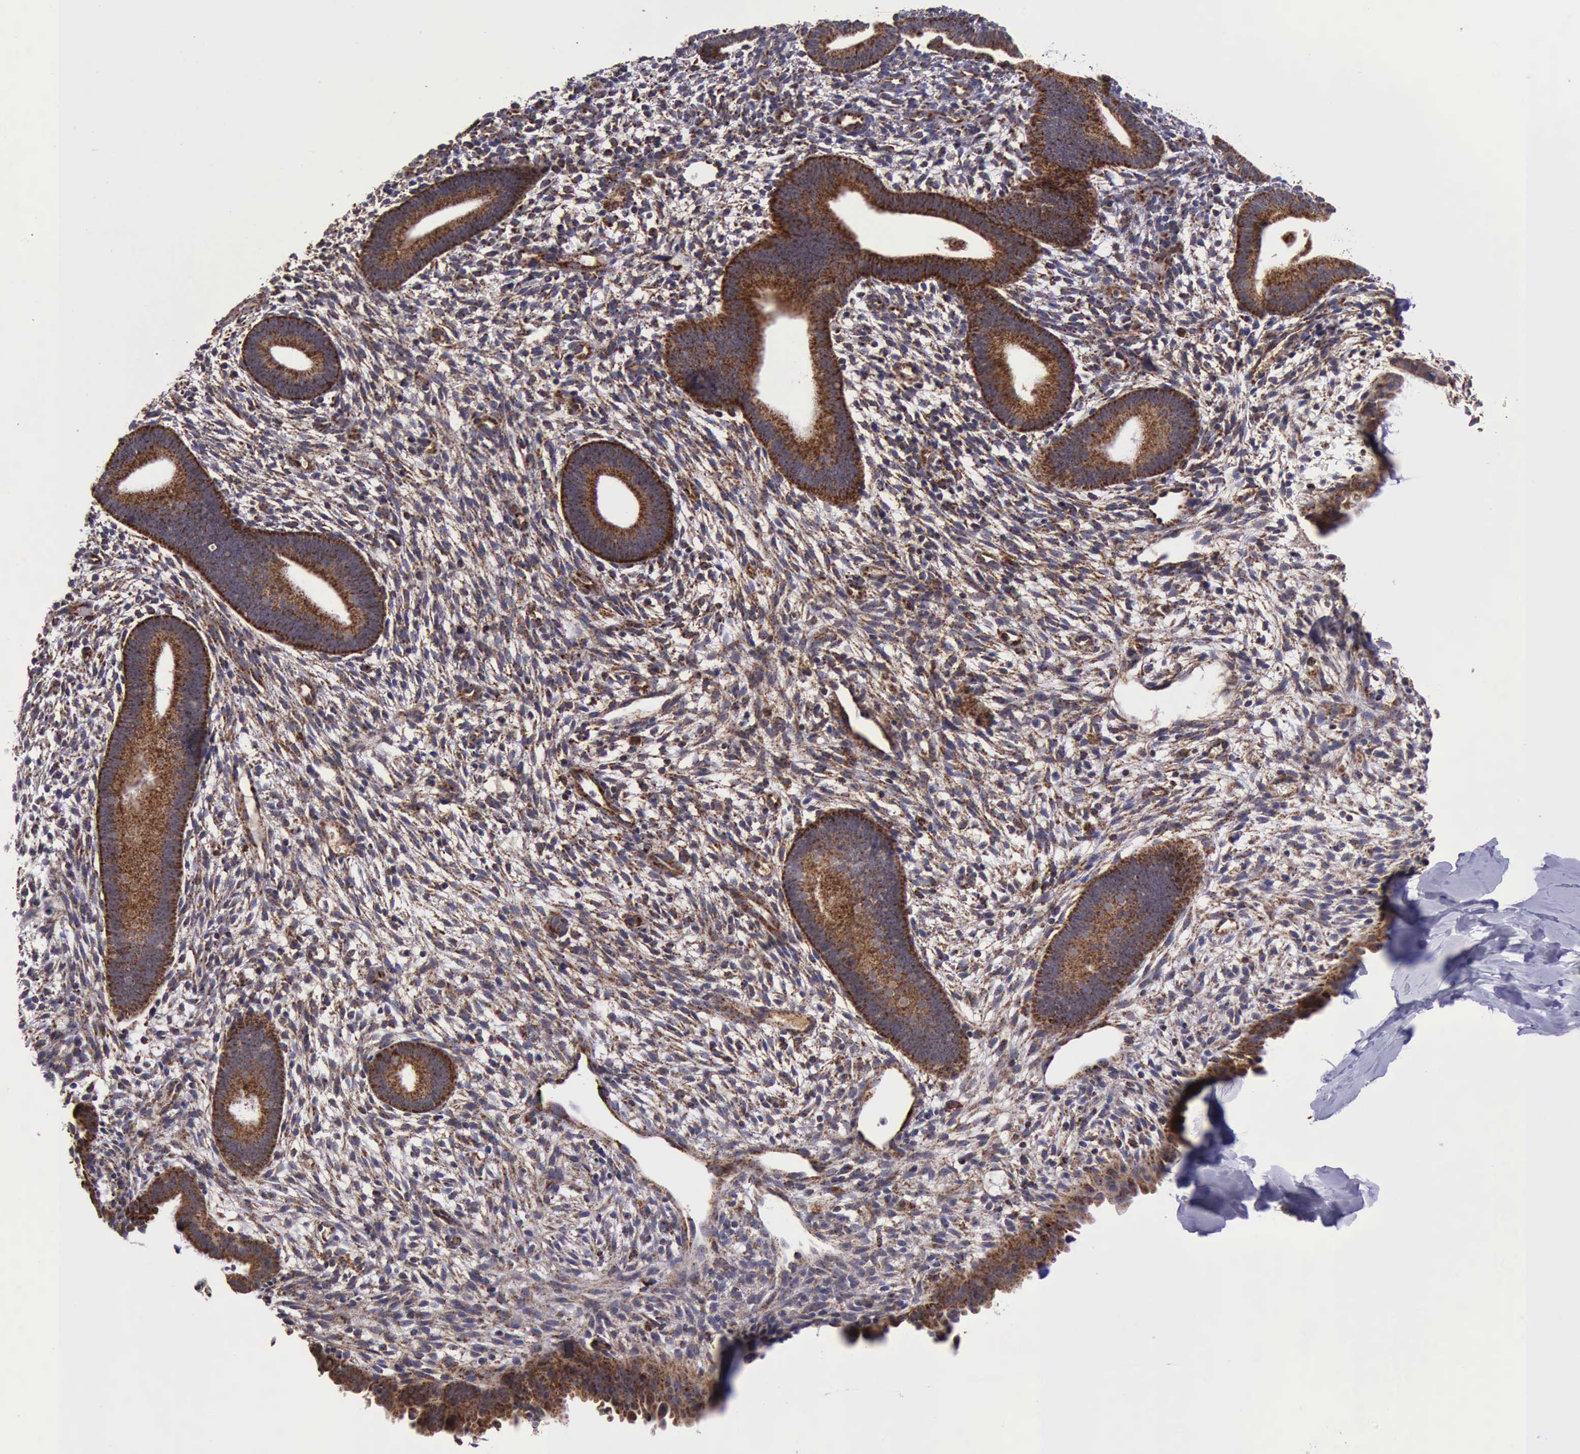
{"staining": {"intensity": "moderate", "quantity": ">75%", "location": "cytoplasmic/membranous"}, "tissue": "endometrium", "cell_type": "Cells in endometrial stroma", "image_type": "normal", "snomed": [{"axis": "morphology", "description": "Normal tissue, NOS"}, {"axis": "topography", "description": "Smooth muscle"}, {"axis": "topography", "description": "Endometrium"}], "caption": "Protein positivity by IHC exhibits moderate cytoplasmic/membranous staining in approximately >75% of cells in endometrial stroma in unremarkable endometrium.", "gene": "TXN2", "patient": {"sex": "female", "age": 57}}